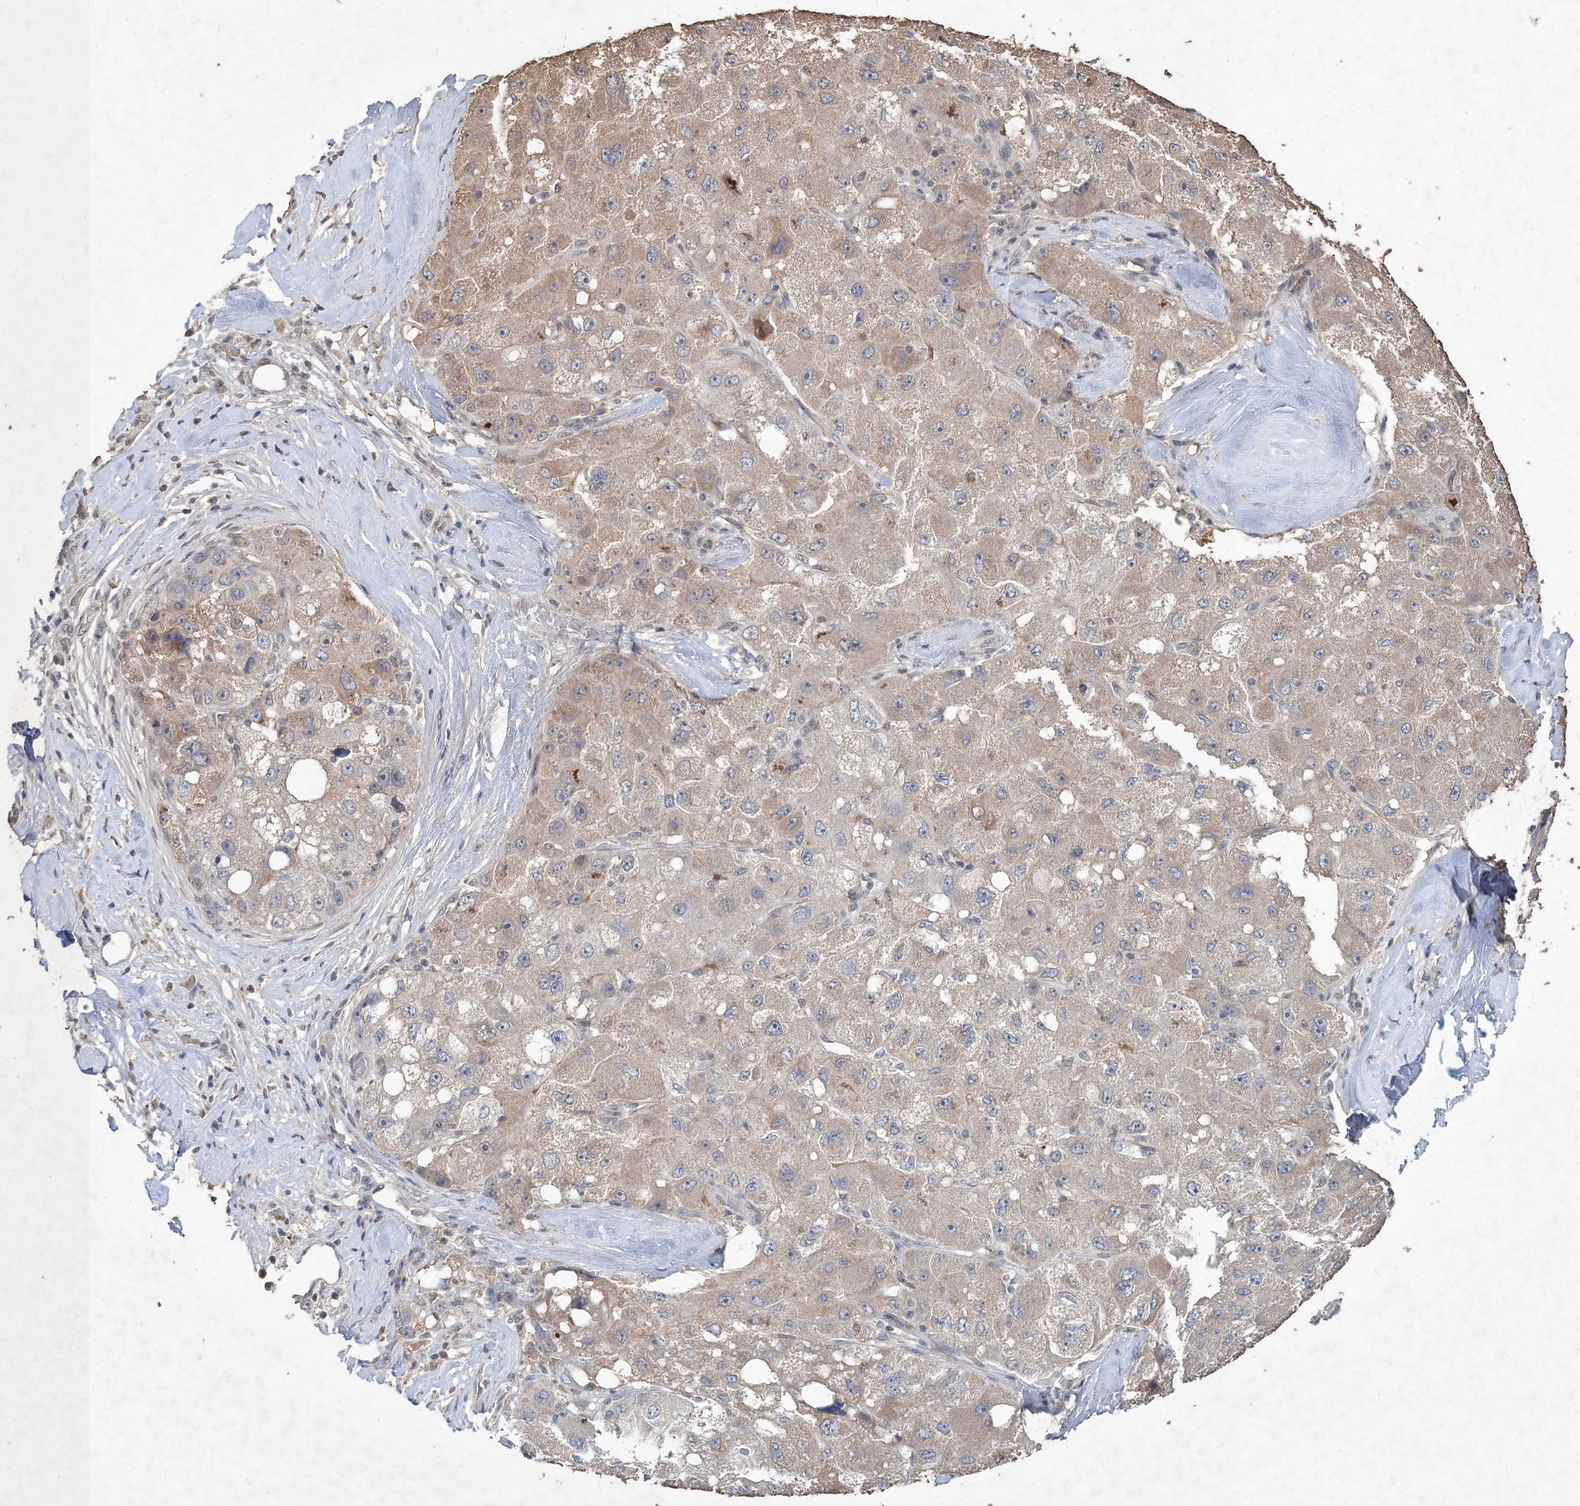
{"staining": {"intensity": "weak", "quantity": ">75%", "location": "cytoplasmic/membranous"}, "tissue": "liver cancer", "cell_type": "Tumor cells", "image_type": "cancer", "snomed": [{"axis": "morphology", "description": "Carcinoma, Hepatocellular, NOS"}, {"axis": "topography", "description": "Liver"}], "caption": "Weak cytoplasmic/membranous expression is seen in about >75% of tumor cells in liver cancer.", "gene": "UIMC1", "patient": {"sex": "male", "age": 80}}